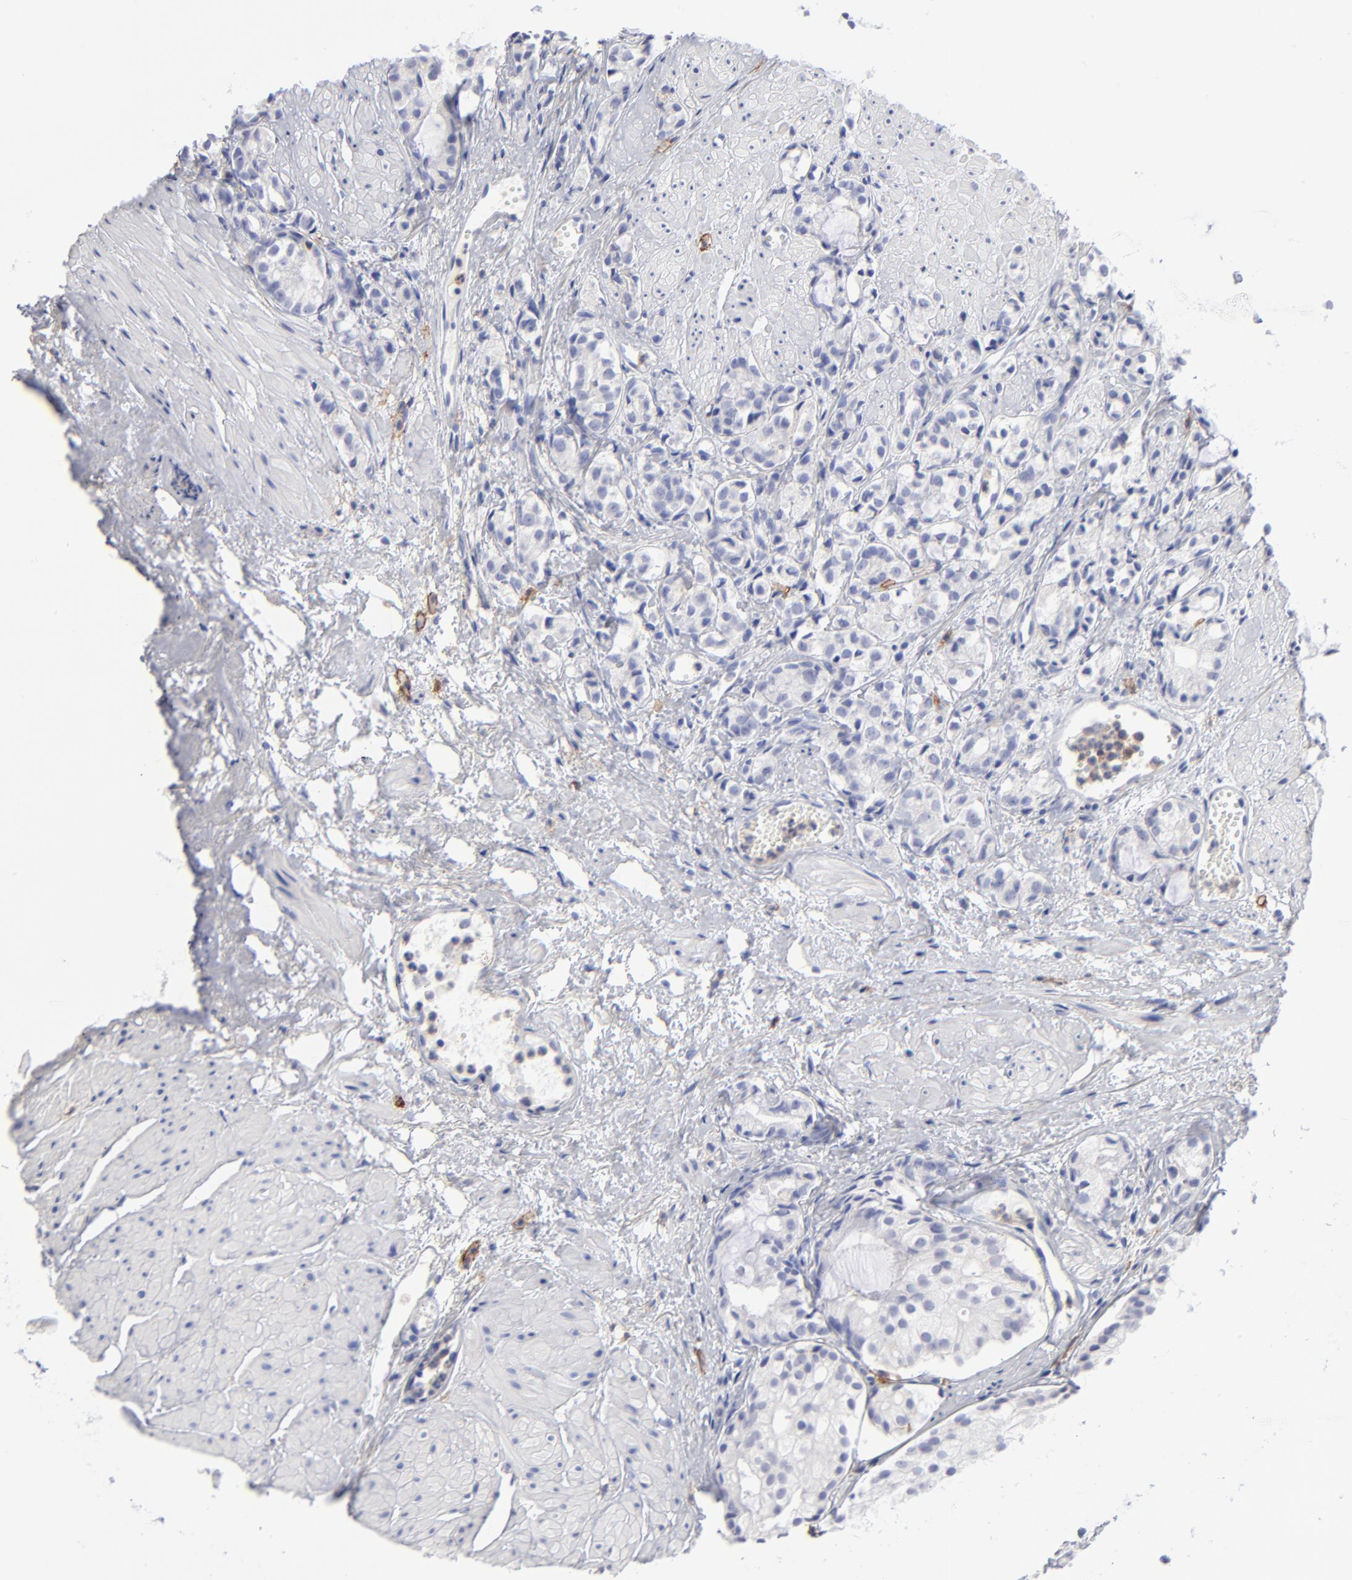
{"staining": {"intensity": "negative", "quantity": "none", "location": "none"}, "tissue": "prostate cancer", "cell_type": "Tumor cells", "image_type": "cancer", "snomed": [{"axis": "morphology", "description": "Adenocarcinoma, High grade"}, {"axis": "topography", "description": "Prostate"}], "caption": "Tumor cells show no significant expression in prostate cancer (adenocarcinoma (high-grade)).", "gene": "LAT2", "patient": {"sex": "male", "age": 85}}